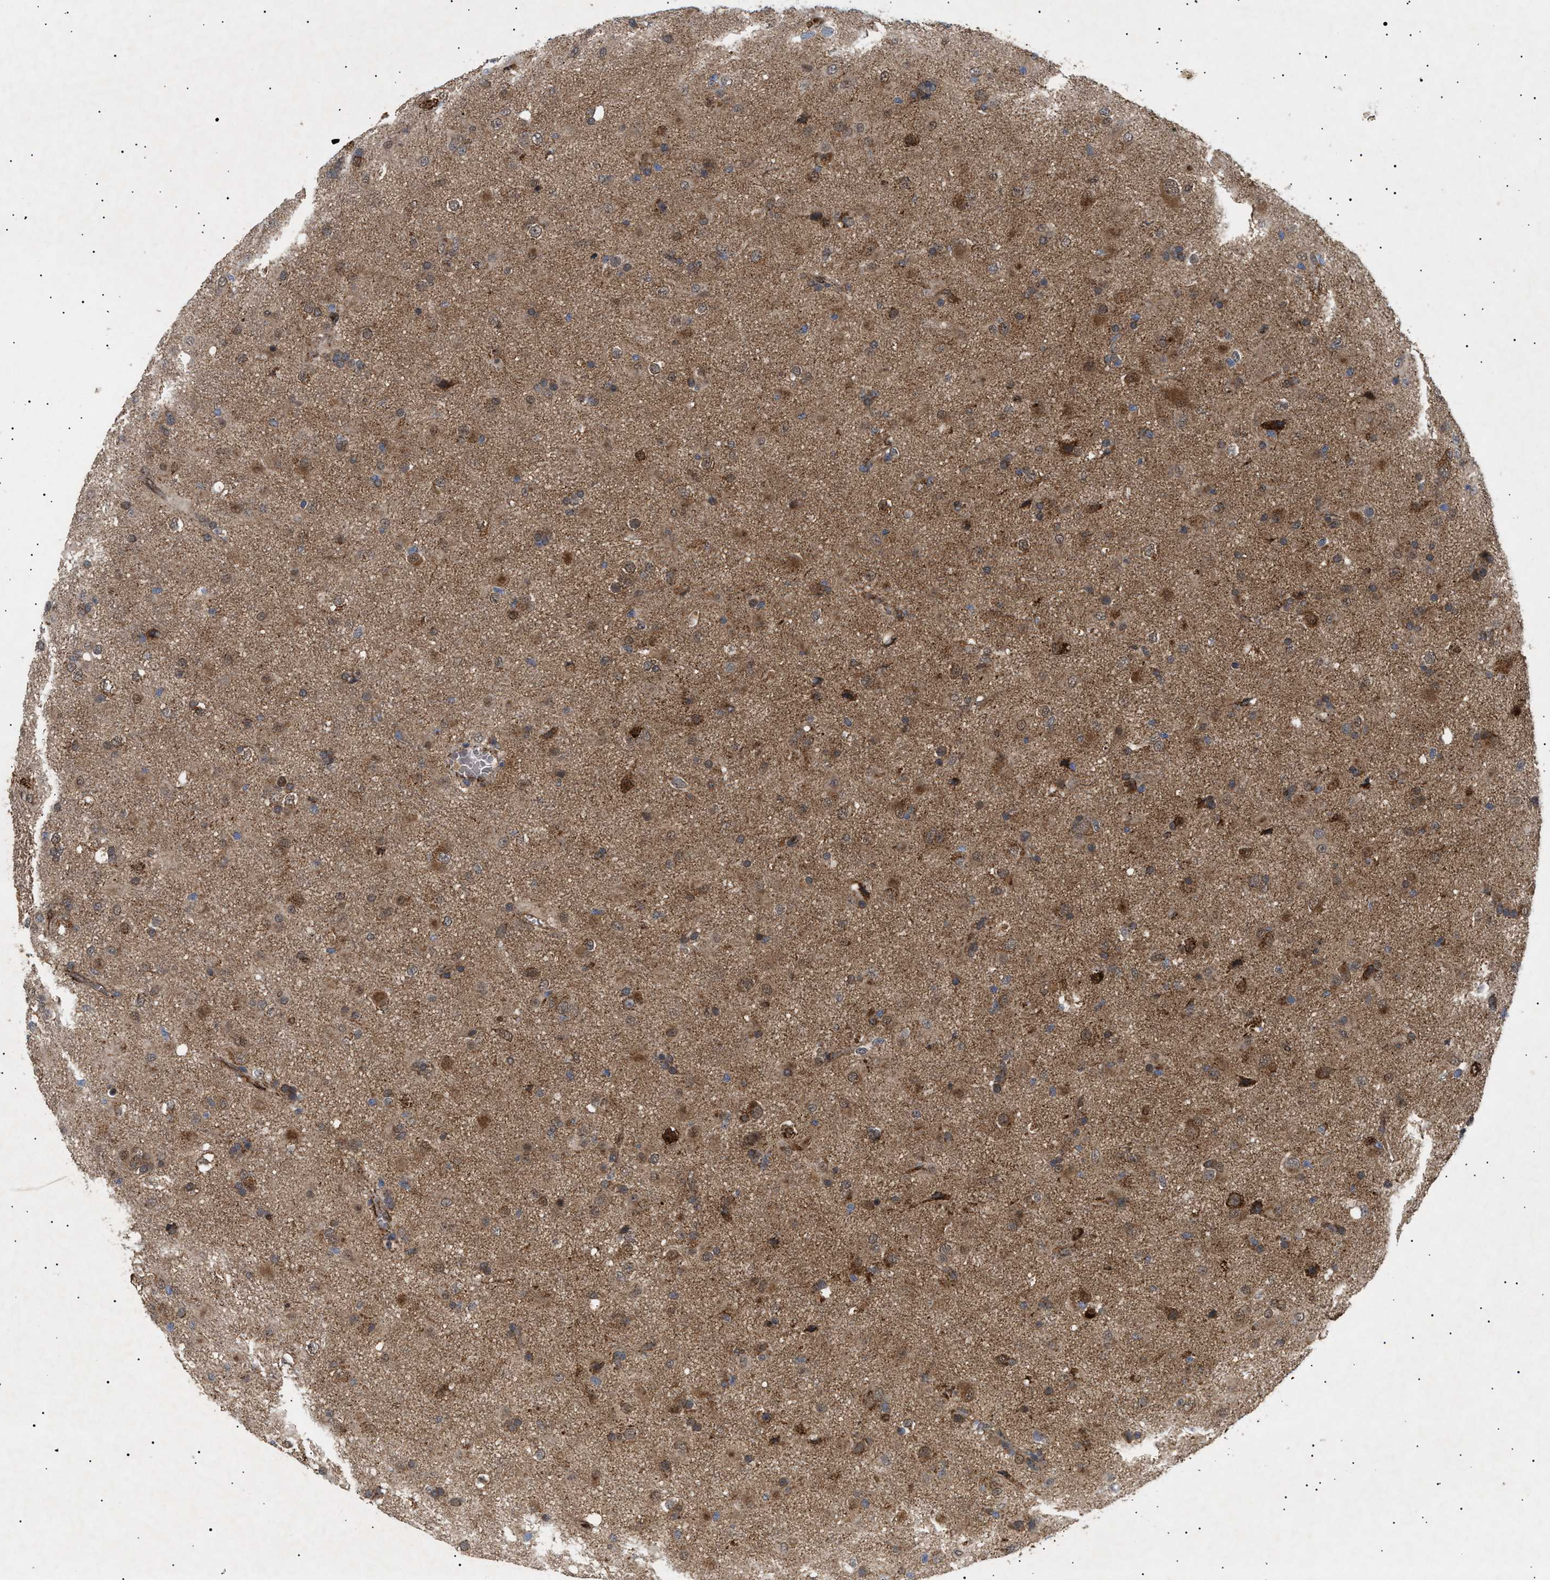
{"staining": {"intensity": "moderate", "quantity": "25%-75%", "location": "cytoplasmic/membranous"}, "tissue": "glioma", "cell_type": "Tumor cells", "image_type": "cancer", "snomed": [{"axis": "morphology", "description": "Glioma, malignant, Low grade"}, {"axis": "topography", "description": "Brain"}], "caption": "An image of human malignant glioma (low-grade) stained for a protein exhibits moderate cytoplasmic/membranous brown staining in tumor cells. (Stains: DAB (3,3'-diaminobenzidine) in brown, nuclei in blue, Microscopy: brightfield microscopy at high magnification).", "gene": "SIRT5", "patient": {"sex": "male", "age": 65}}